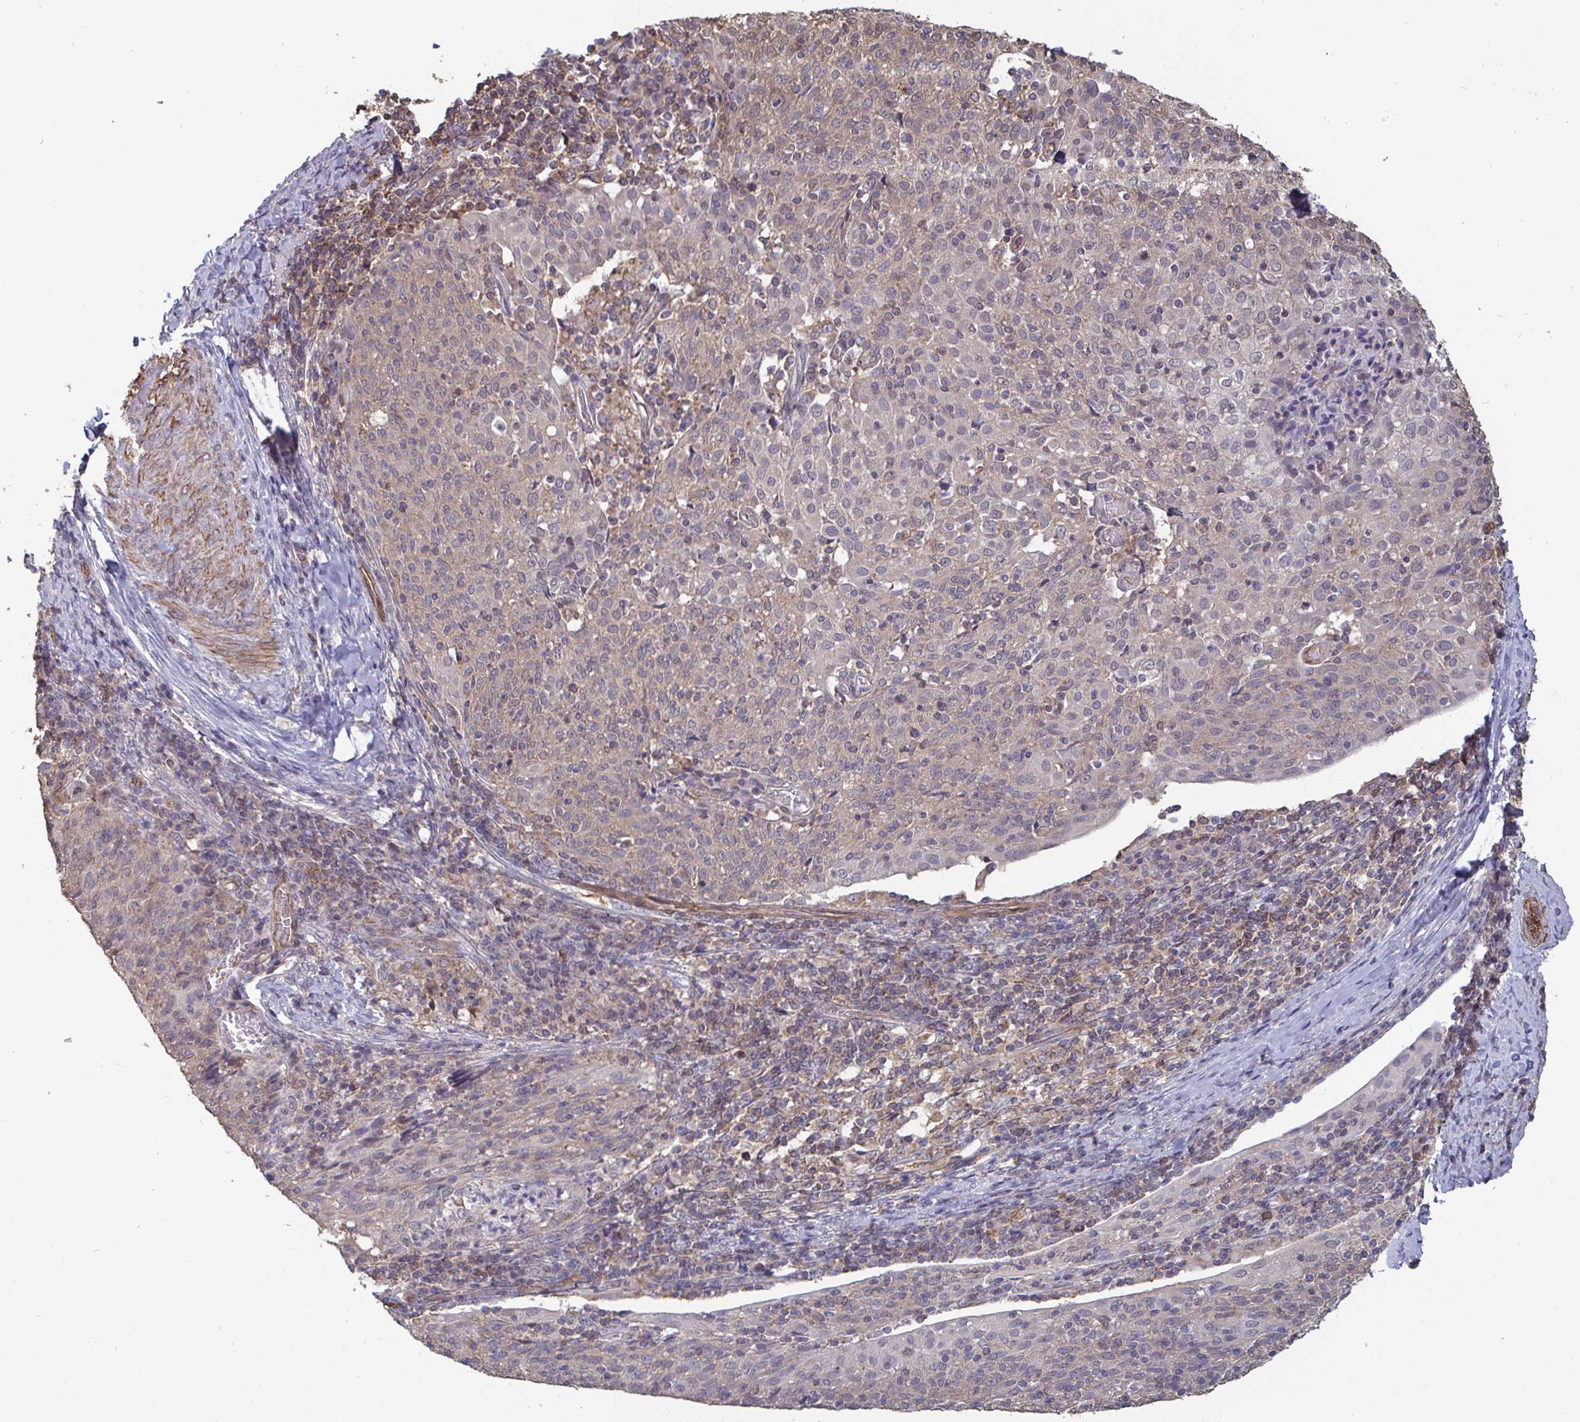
{"staining": {"intensity": "negative", "quantity": "none", "location": "none"}, "tissue": "cervical cancer", "cell_type": "Tumor cells", "image_type": "cancer", "snomed": [{"axis": "morphology", "description": "Squamous cell carcinoma, NOS"}, {"axis": "topography", "description": "Cervix"}], "caption": "DAB immunohistochemical staining of squamous cell carcinoma (cervical) reveals no significant staining in tumor cells.", "gene": "ISCU", "patient": {"sex": "female", "age": 52}}